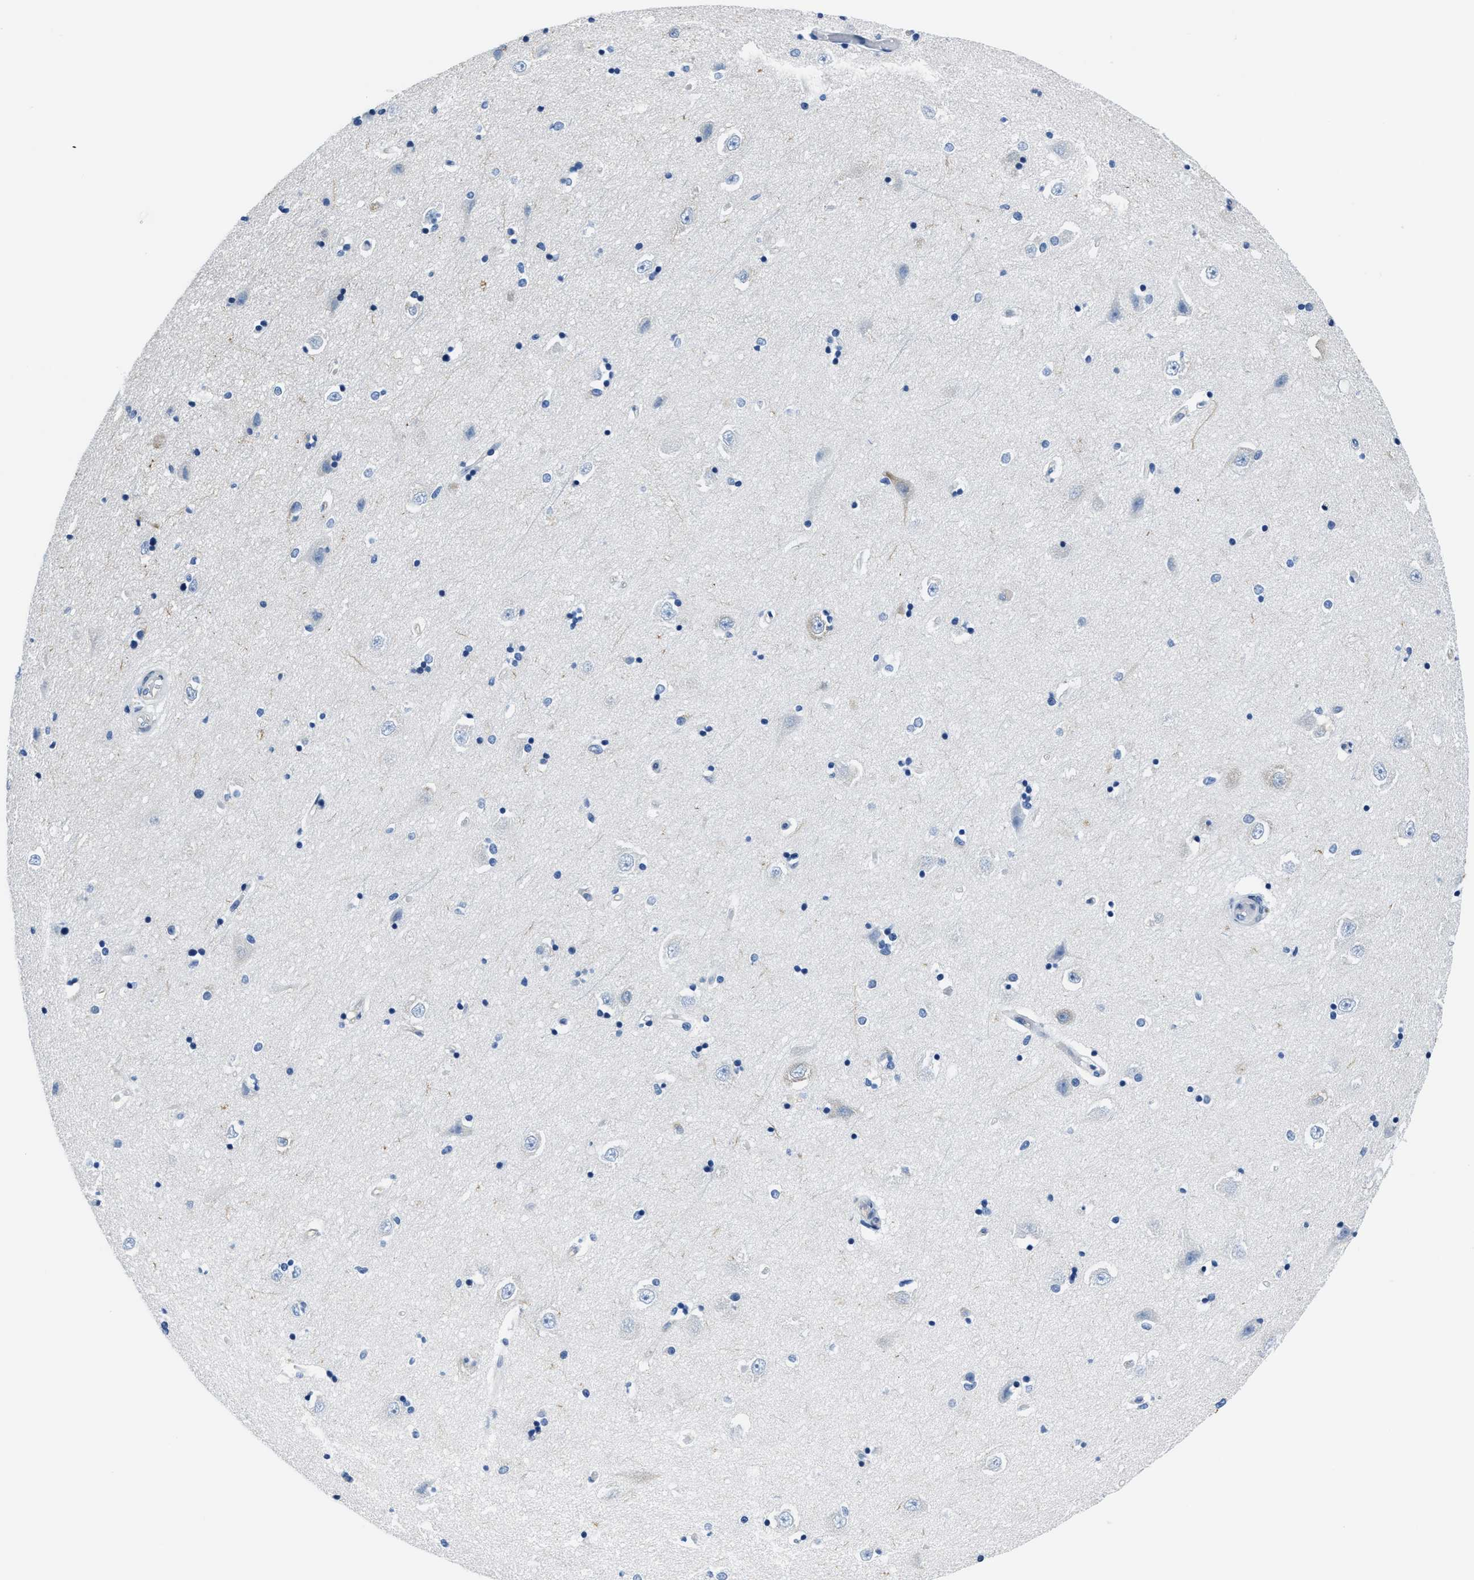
{"staining": {"intensity": "negative", "quantity": "none", "location": "none"}, "tissue": "hippocampus", "cell_type": "Glial cells", "image_type": "normal", "snomed": [{"axis": "morphology", "description": "Normal tissue, NOS"}, {"axis": "topography", "description": "Hippocampus"}], "caption": "Photomicrograph shows no significant protein expression in glial cells of benign hippocampus. (IHC, brightfield microscopy, high magnification).", "gene": "ASZ1", "patient": {"sex": "male", "age": 45}}